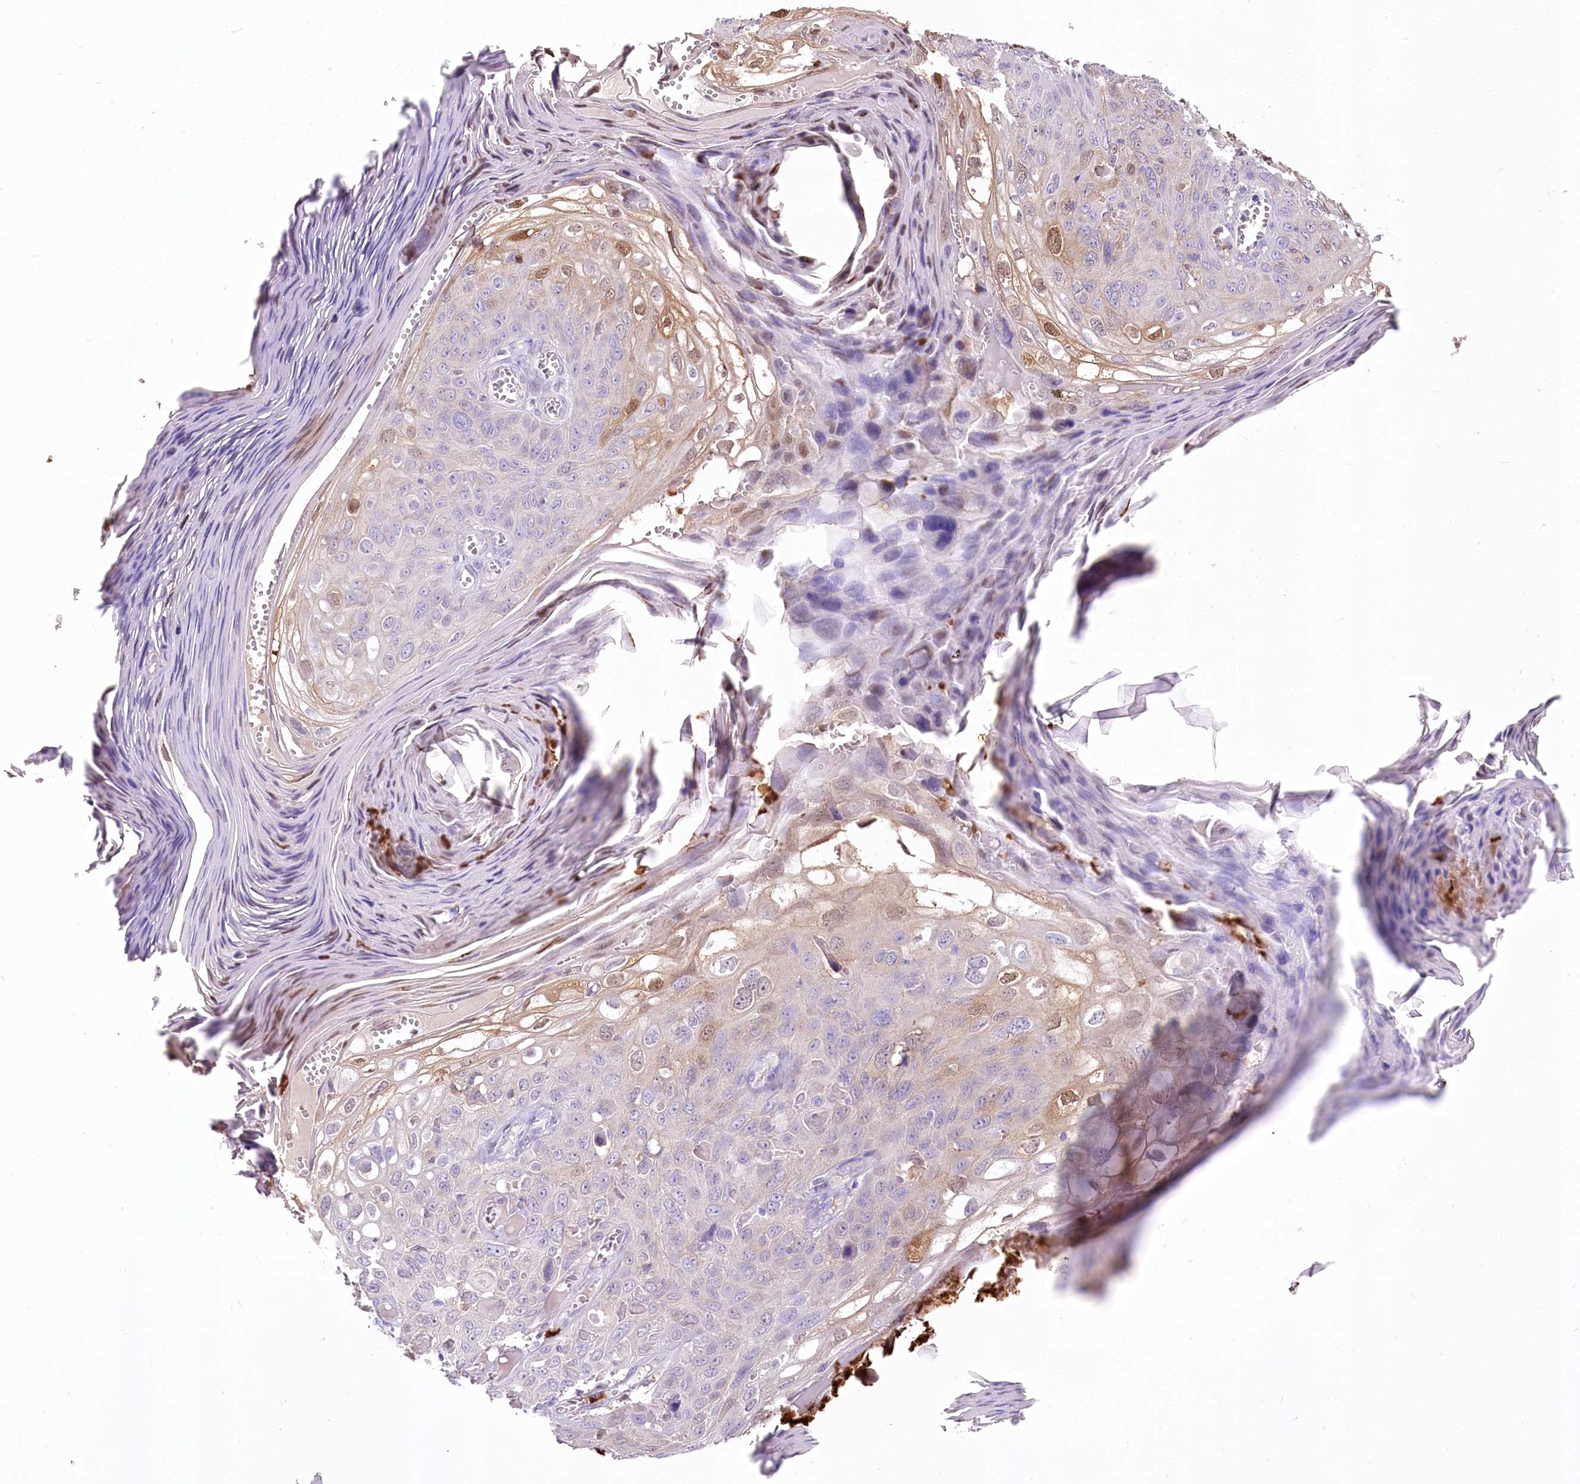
{"staining": {"intensity": "negative", "quantity": "none", "location": "none"}, "tissue": "skin cancer", "cell_type": "Tumor cells", "image_type": "cancer", "snomed": [{"axis": "morphology", "description": "Squamous cell carcinoma, NOS"}, {"axis": "topography", "description": "Skin"}], "caption": "Micrograph shows no significant protein positivity in tumor cells of skin cancer (squamous cell carcinoma).", "gene": "DPYD", "patient": {"sex": "female", "age": 90}}